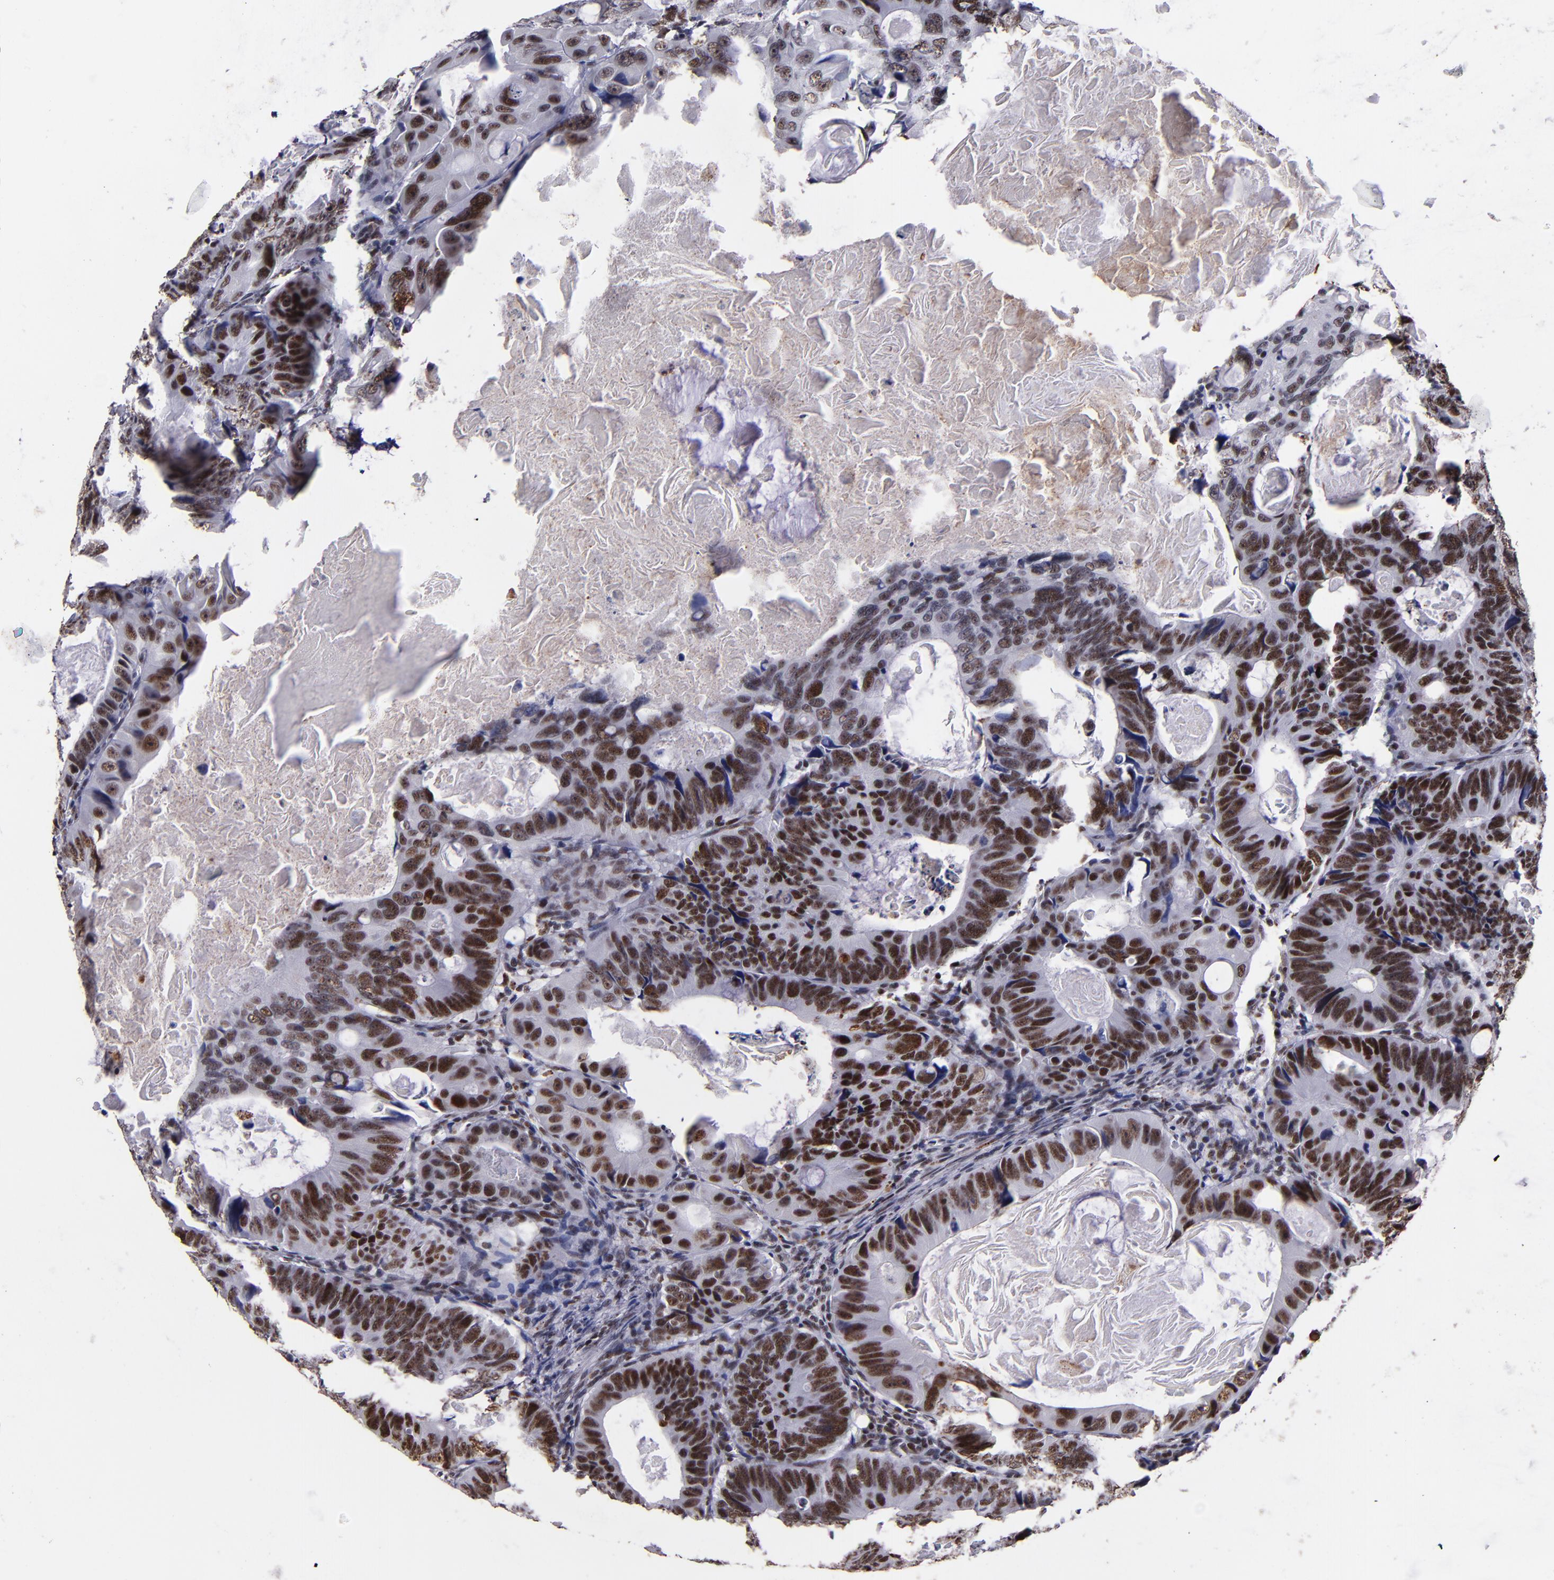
{"staining": {"intensity": "strong", "quantity": ">75%", "location": "nuclear"}, "tissue": "colorectal cancer", "cell_type": "Tumor cells", "image_type": "cancer", "snomed": [{"axis": "morphology", "description": "Adenocarcinoma, NOS"}, {"axis": "topography", "description": "Colon"}], "caption": "Protein positivity by immunohistochemistry reveals strong nuclear staining in about >75% of tumor cells in adenocarcinoma (colorectal).", "gene": "PPP4R3A", "patient": {"sex": "female", "age": 55}}